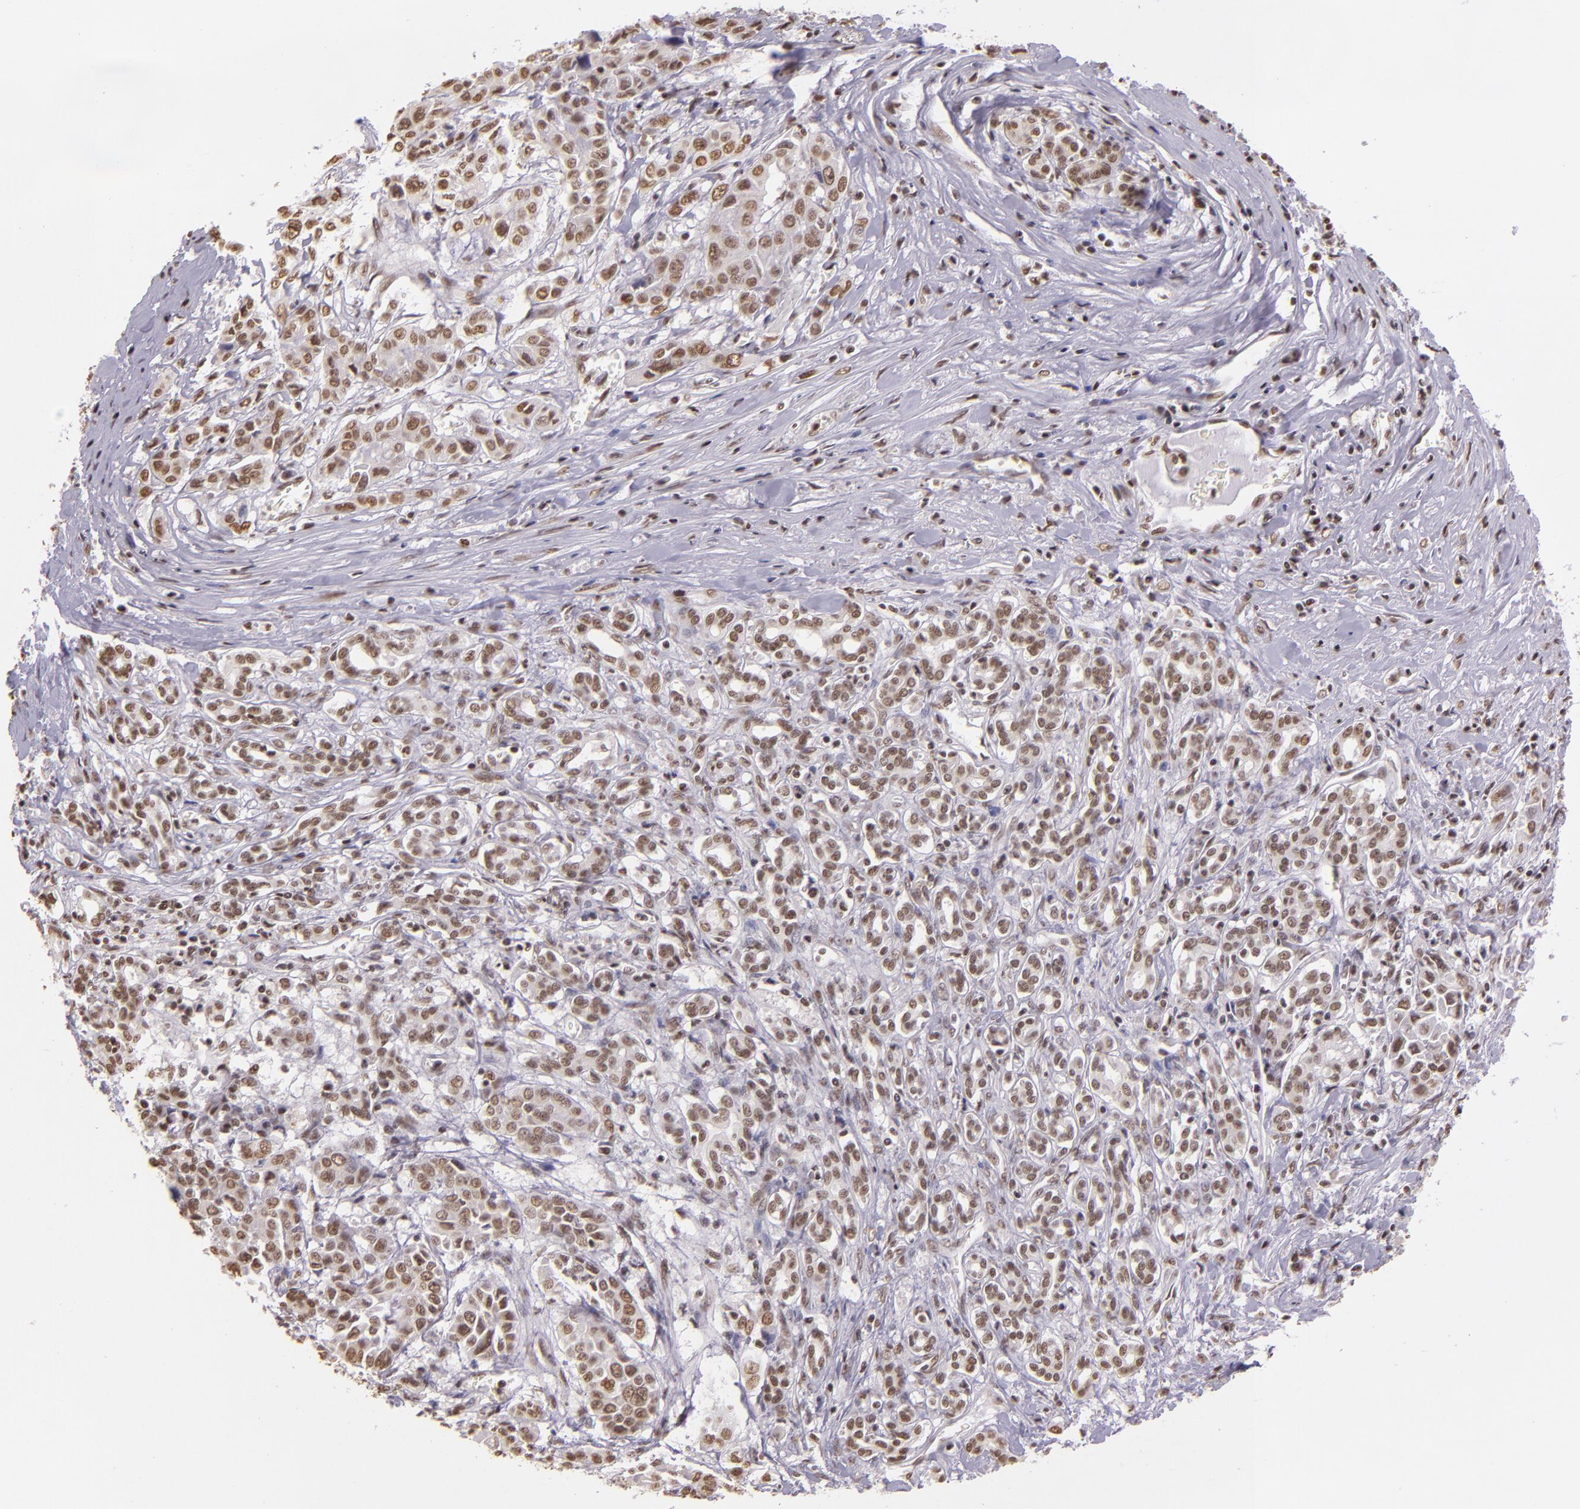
{"staining": {"intensity": "weak", "quantity": ">75%", "location": "nuclear"}, "tissue": "pancreatic cancer", "cell_type": "Tumor cells", "image_type": "cancer", "snomed": [{"axis": "morphology", "description": "Adenocarcinoma, NOS"}, {"axis": "topography", "description": "Pancreas"}], "caption": "Immunohistochemical staining of human adenocarcinoma (pancreatic) reveals low levels of weak nuclear positivity in approximately >75% of tumor cells.", "gene": "USF1", "patient": {"sex": "female", "age": 52}}